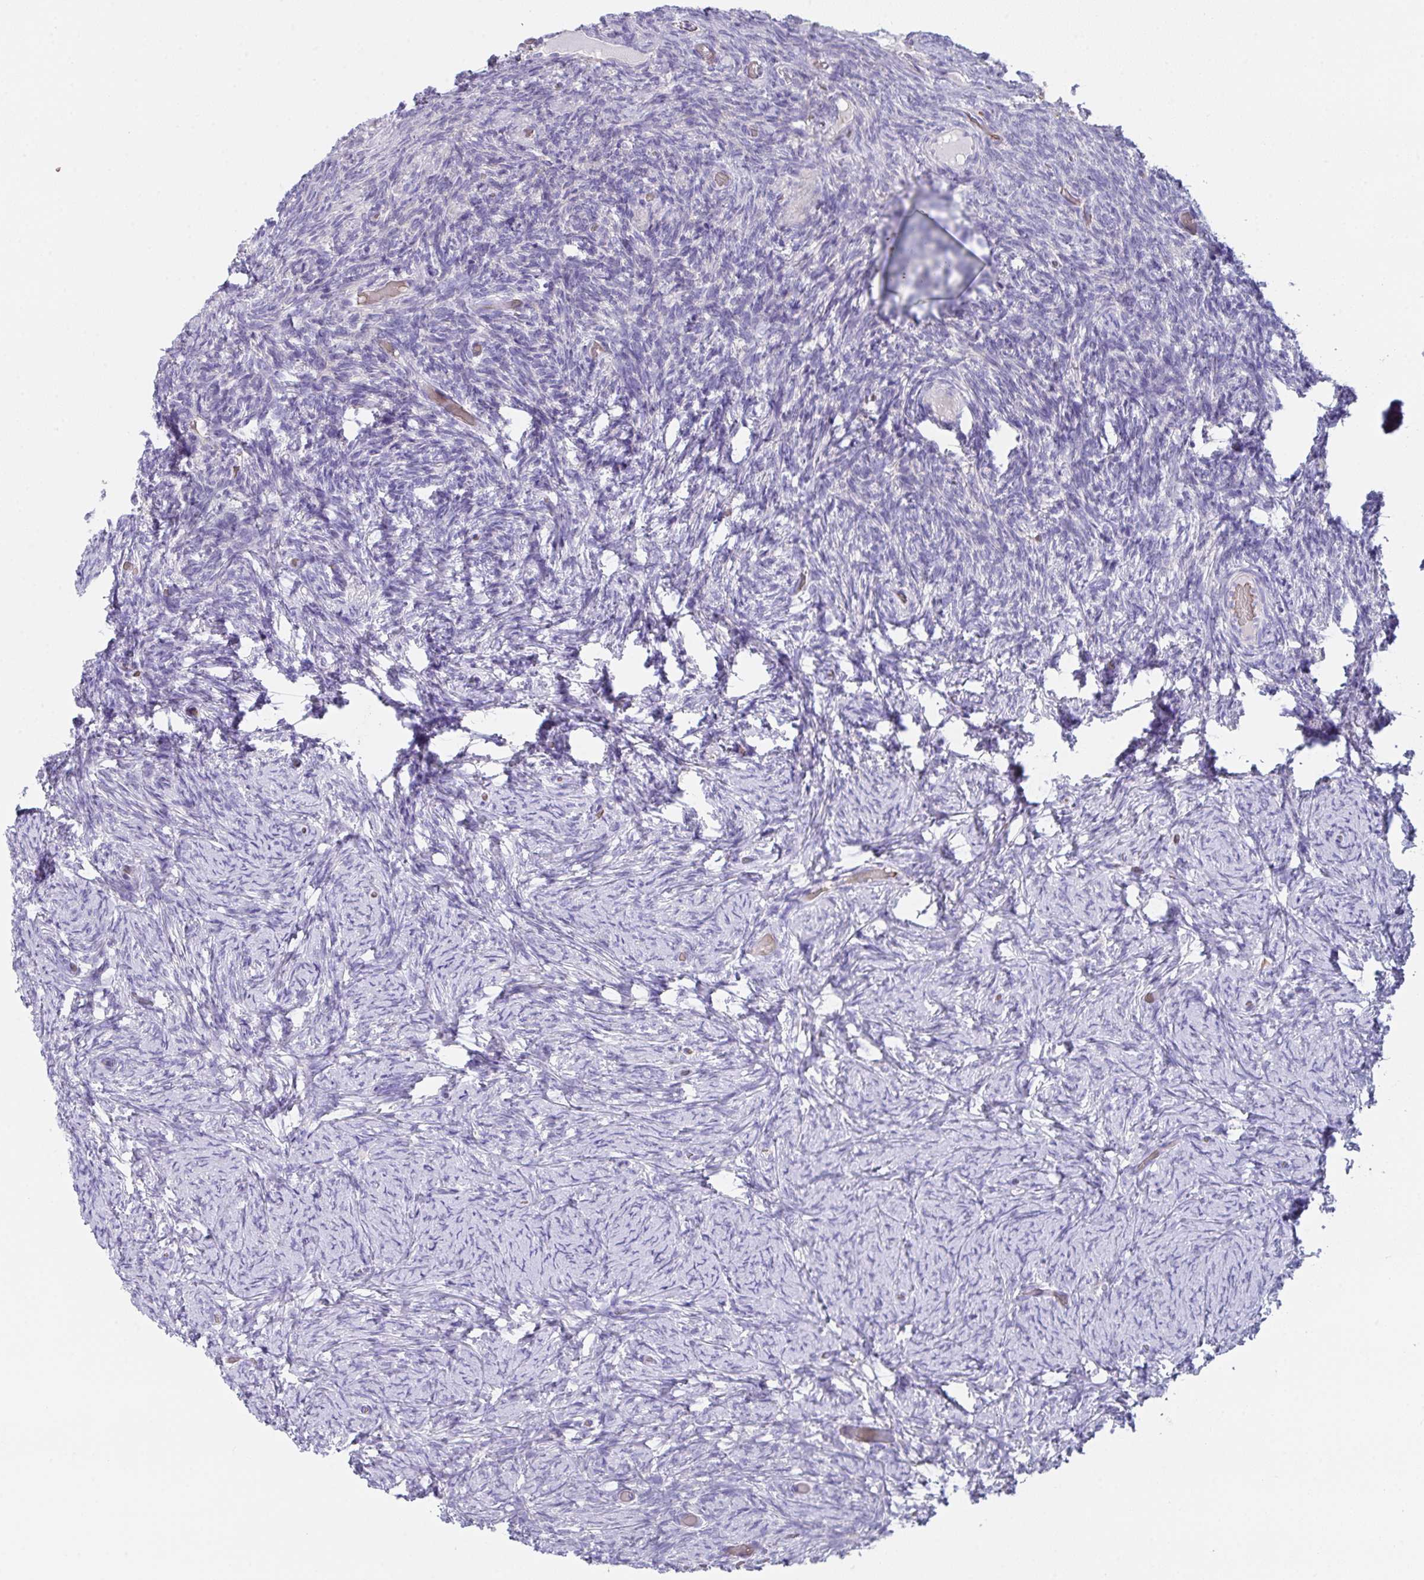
{"staining": {"intensity": "negative", "quantity": "none", "location": "none"}, "tissue": "ovary", "cell_type": "Ovarian stroma cells", "image_type": "normal", "snomed": [{"axis": "morphology", "description": "Normal tissue, NOS"}, {"axis": "topography", "description": "Ovary"}], "caption": "A histopathology image of human ovary is negative for staining in ovarian stroma cells. Brightfield microscopy of IHC stained with DAB (brown) and hematoxylin (blue), captured at high magnification.", "gene": "TFAP2C", "patient": {"sex": "female", "age": 34}}